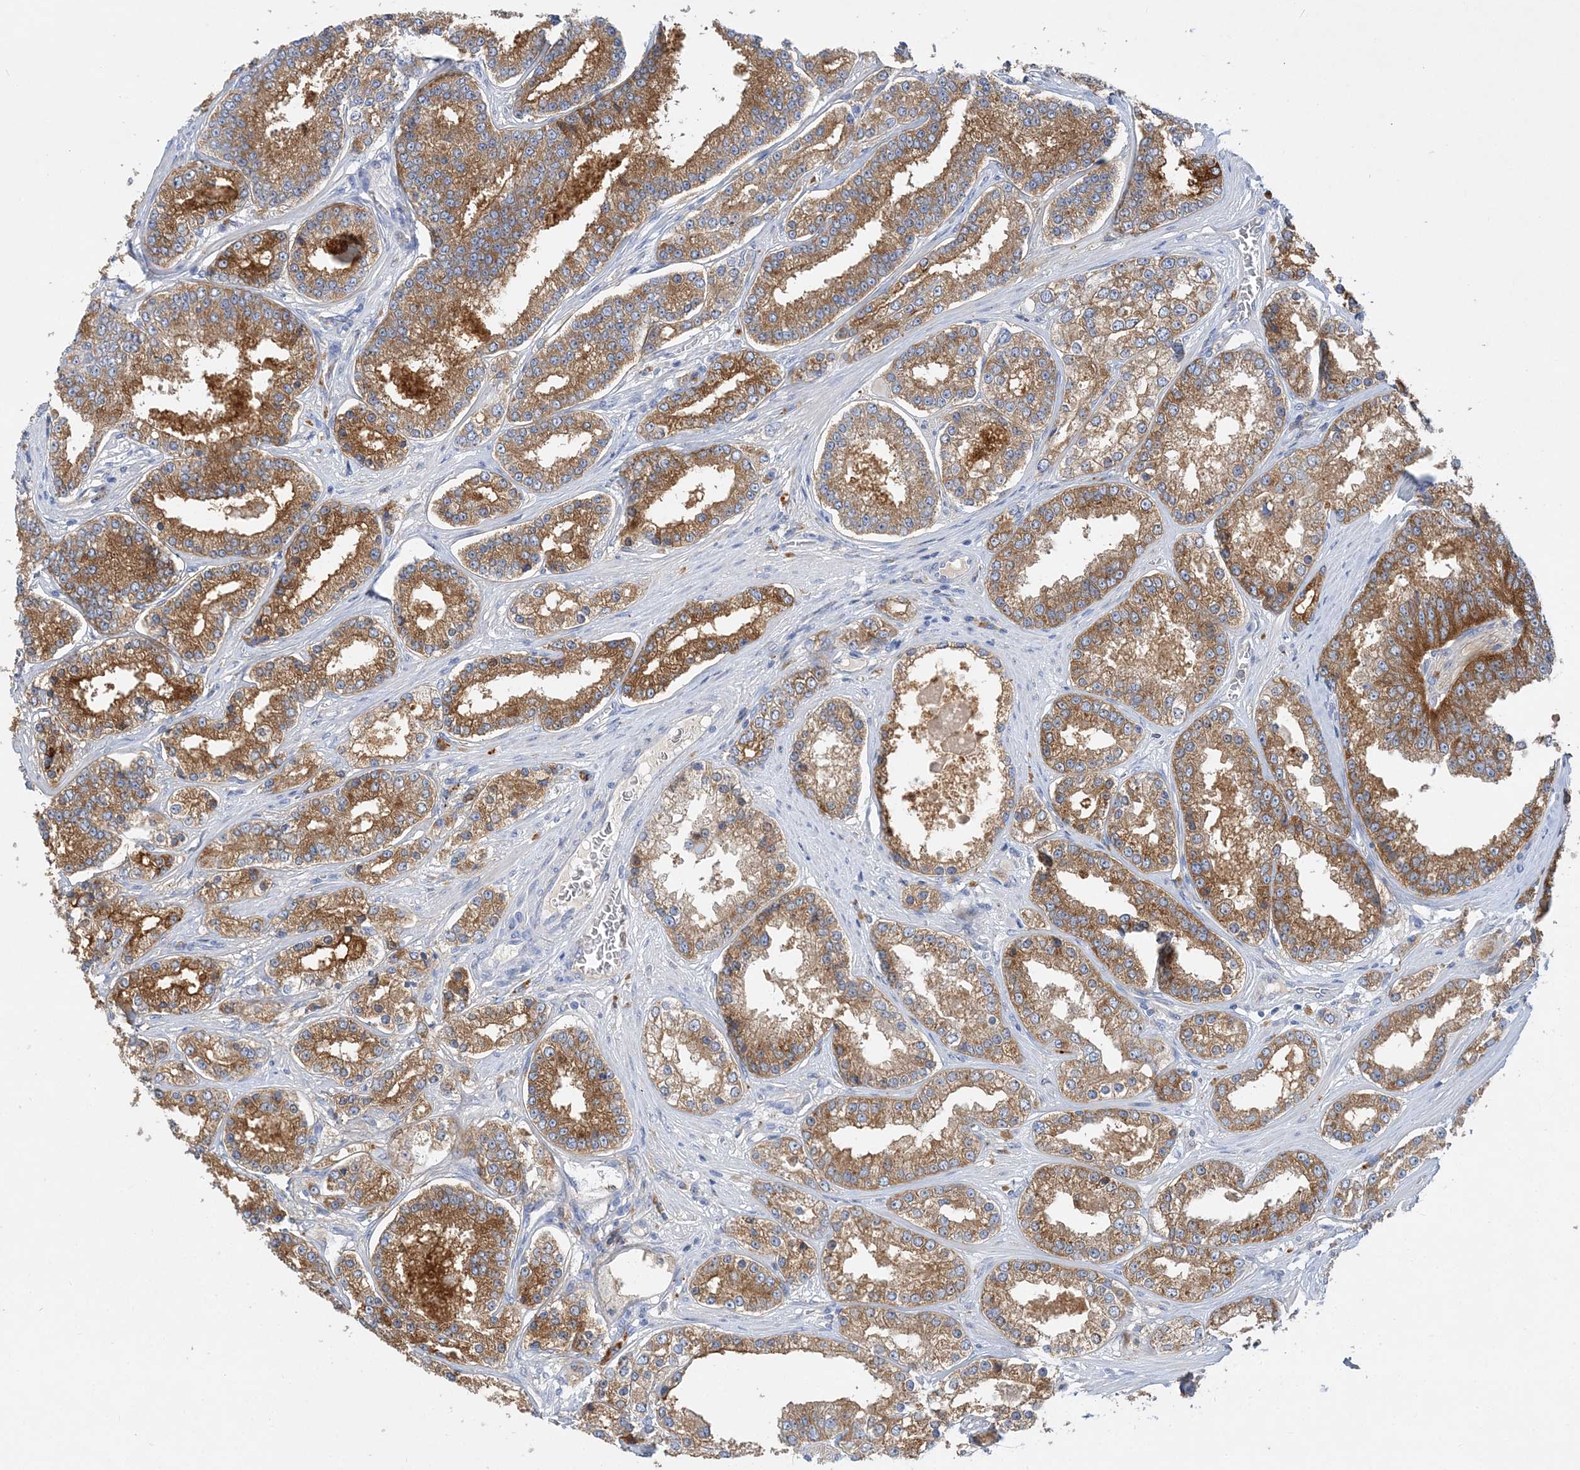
{"staining": {"intensity": "moderate", "quantity": ">75%", "location": "cytoplasmic/membranous"}, "tissue": "prostate cancer", "cell_type": "Tumor cells", "image_type": "cancer", "snomed": [{"axis": "morphology", "description": "Normal tissue, NOS"}, {"axis": "morphology", "description": "Adenocarcinoma, High grade"}, {"axis": "topography", "description": "Prostate"}], "caption": "Brown immunohistochemical staining in human prostate cancer (adenocarcinoma (high-grade)) reveals moderate cytoplasmic/membranous staining in about >75% of tumor cells.", "gene": "GRINA", "patient": {"sex": "male", "age": 83}}